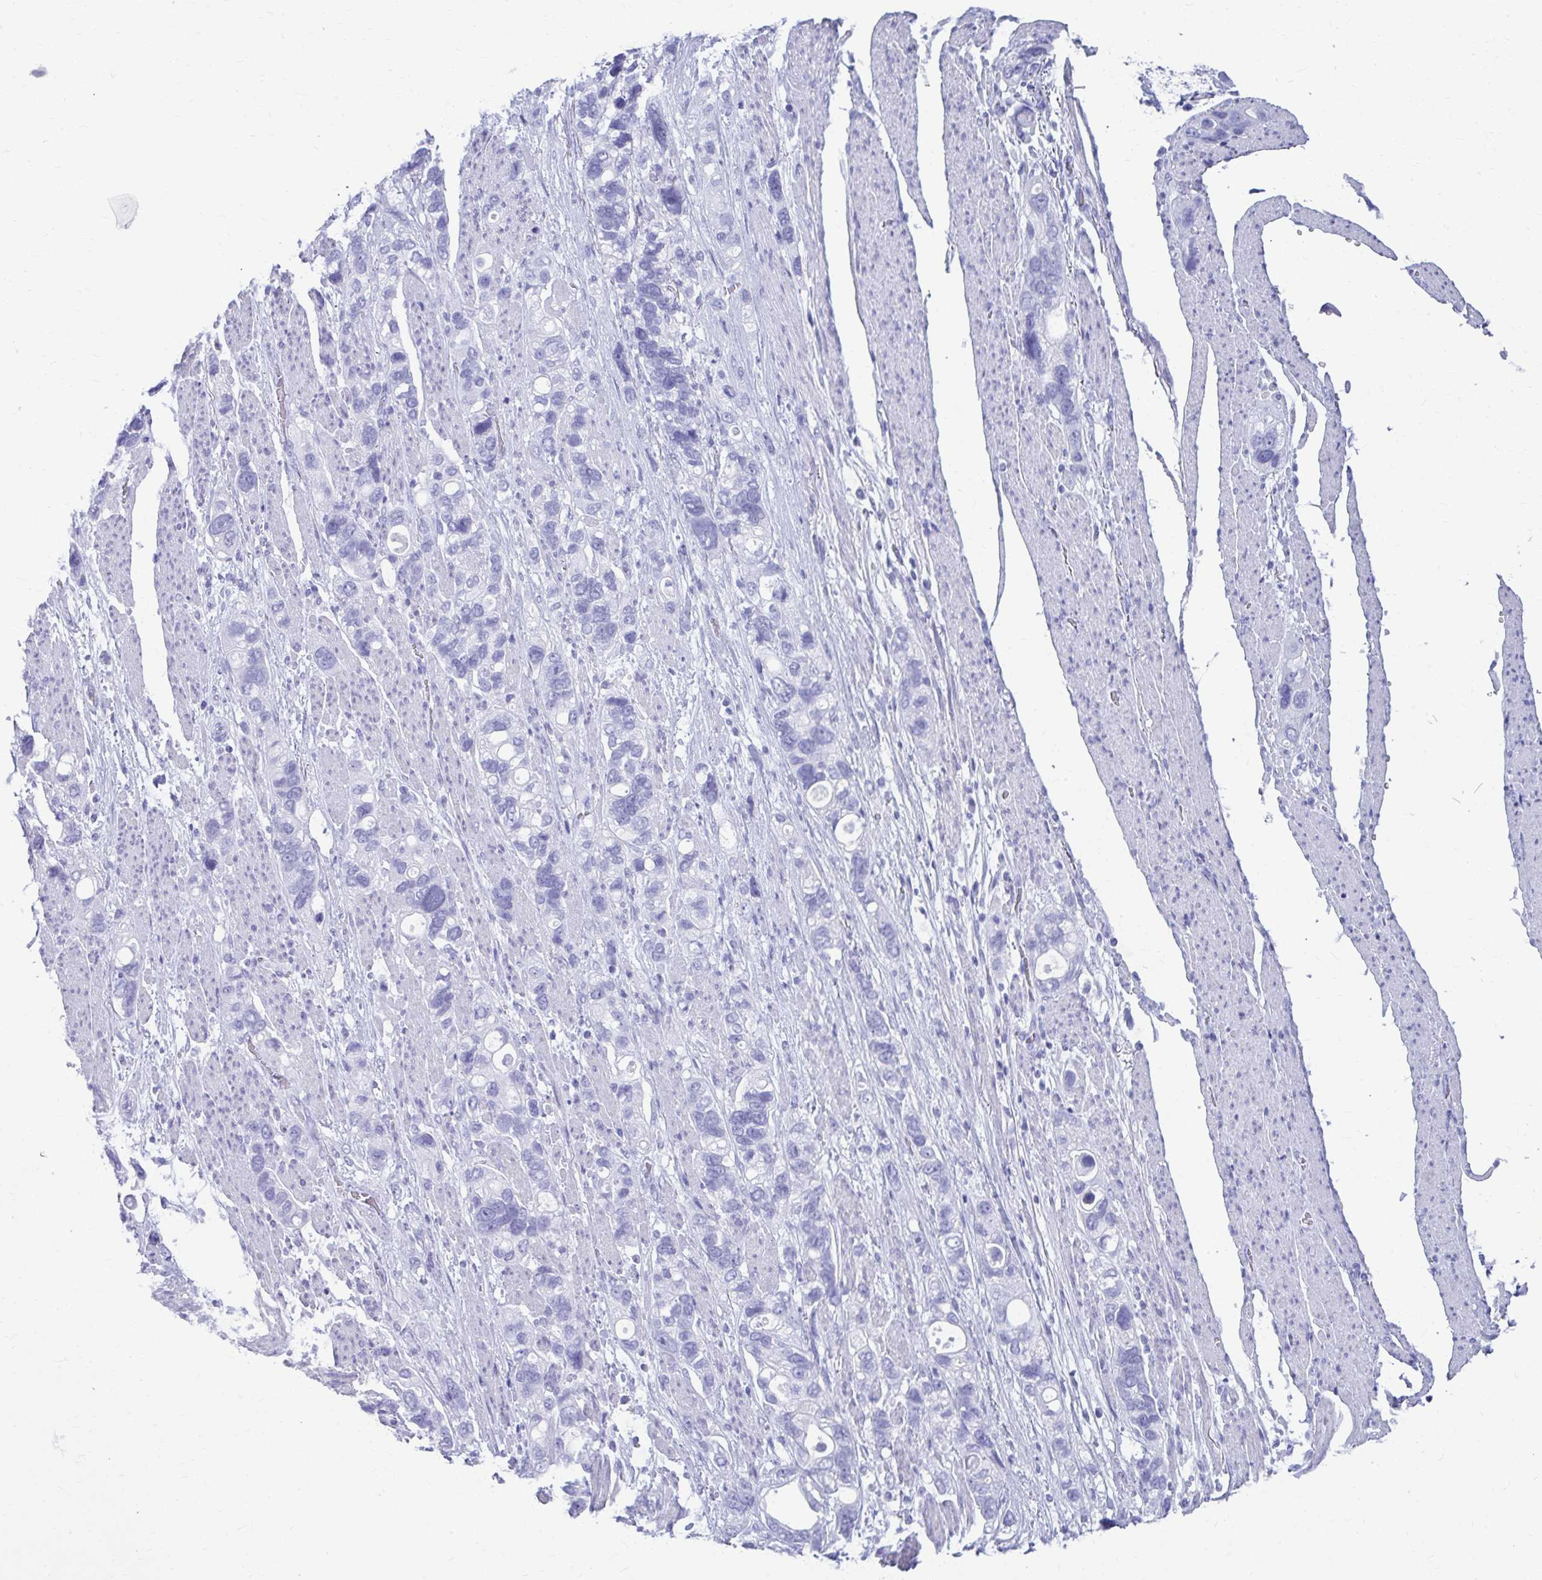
{"staining": {"intensity": "negative", "quantity": "none", "location": "none"}, "tissue": "stomach cancer", "cell_type": "Tumor cells", "image_type": "cancer", "snomed": [{"axis": "morphology", "description": "Adenocarcinoma, NOS"}, {"axis": "topography", "description": "Stomach, upper"}], "caption": "Human stomach cancer (adenocarcinoma) stained for a protein using IHC demonstrates no positivity in tumor cells.", "gene": "ATP4B", "patient": {"sex": "female", "age": 81}}